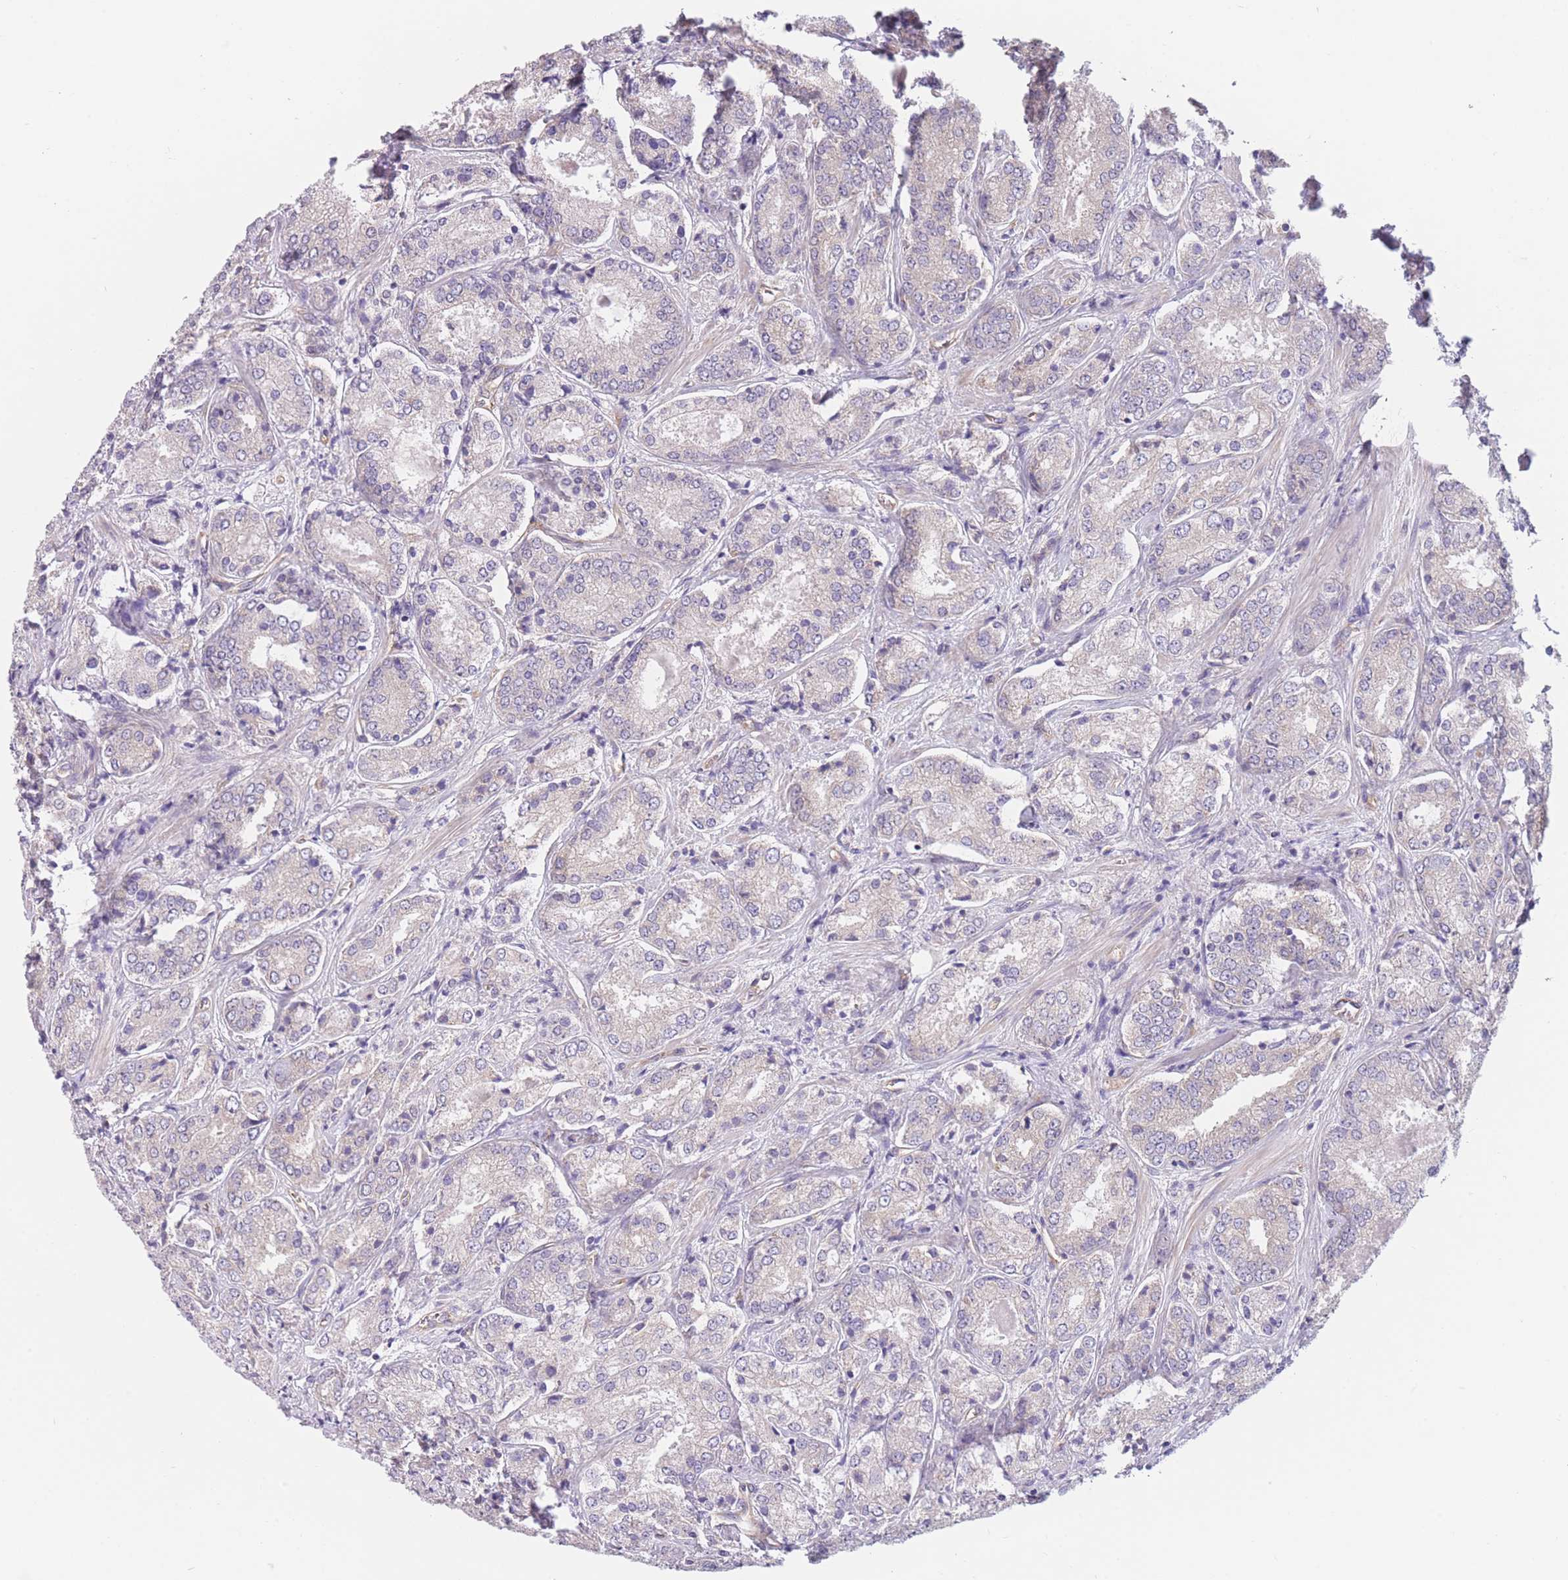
{"staining": {"intensity": "negative", "quantity": "none", "location": "none"}, "tissue": "prostate cancer", "cell_type": "Tumor cells", "image_type": "cancer", "snomed": [{"axis": "morphology", "description": "Adenocarcinoma, High grade"}, {"axis": "topography", "description": "Prostate"}], "caption": "Prostate adenocarcinoma (high-grade) stained for a protein using IHC displays no staining tumor cells.", "gene": "SERPINB3", "patient": {"sex": "male", "age": 63}}